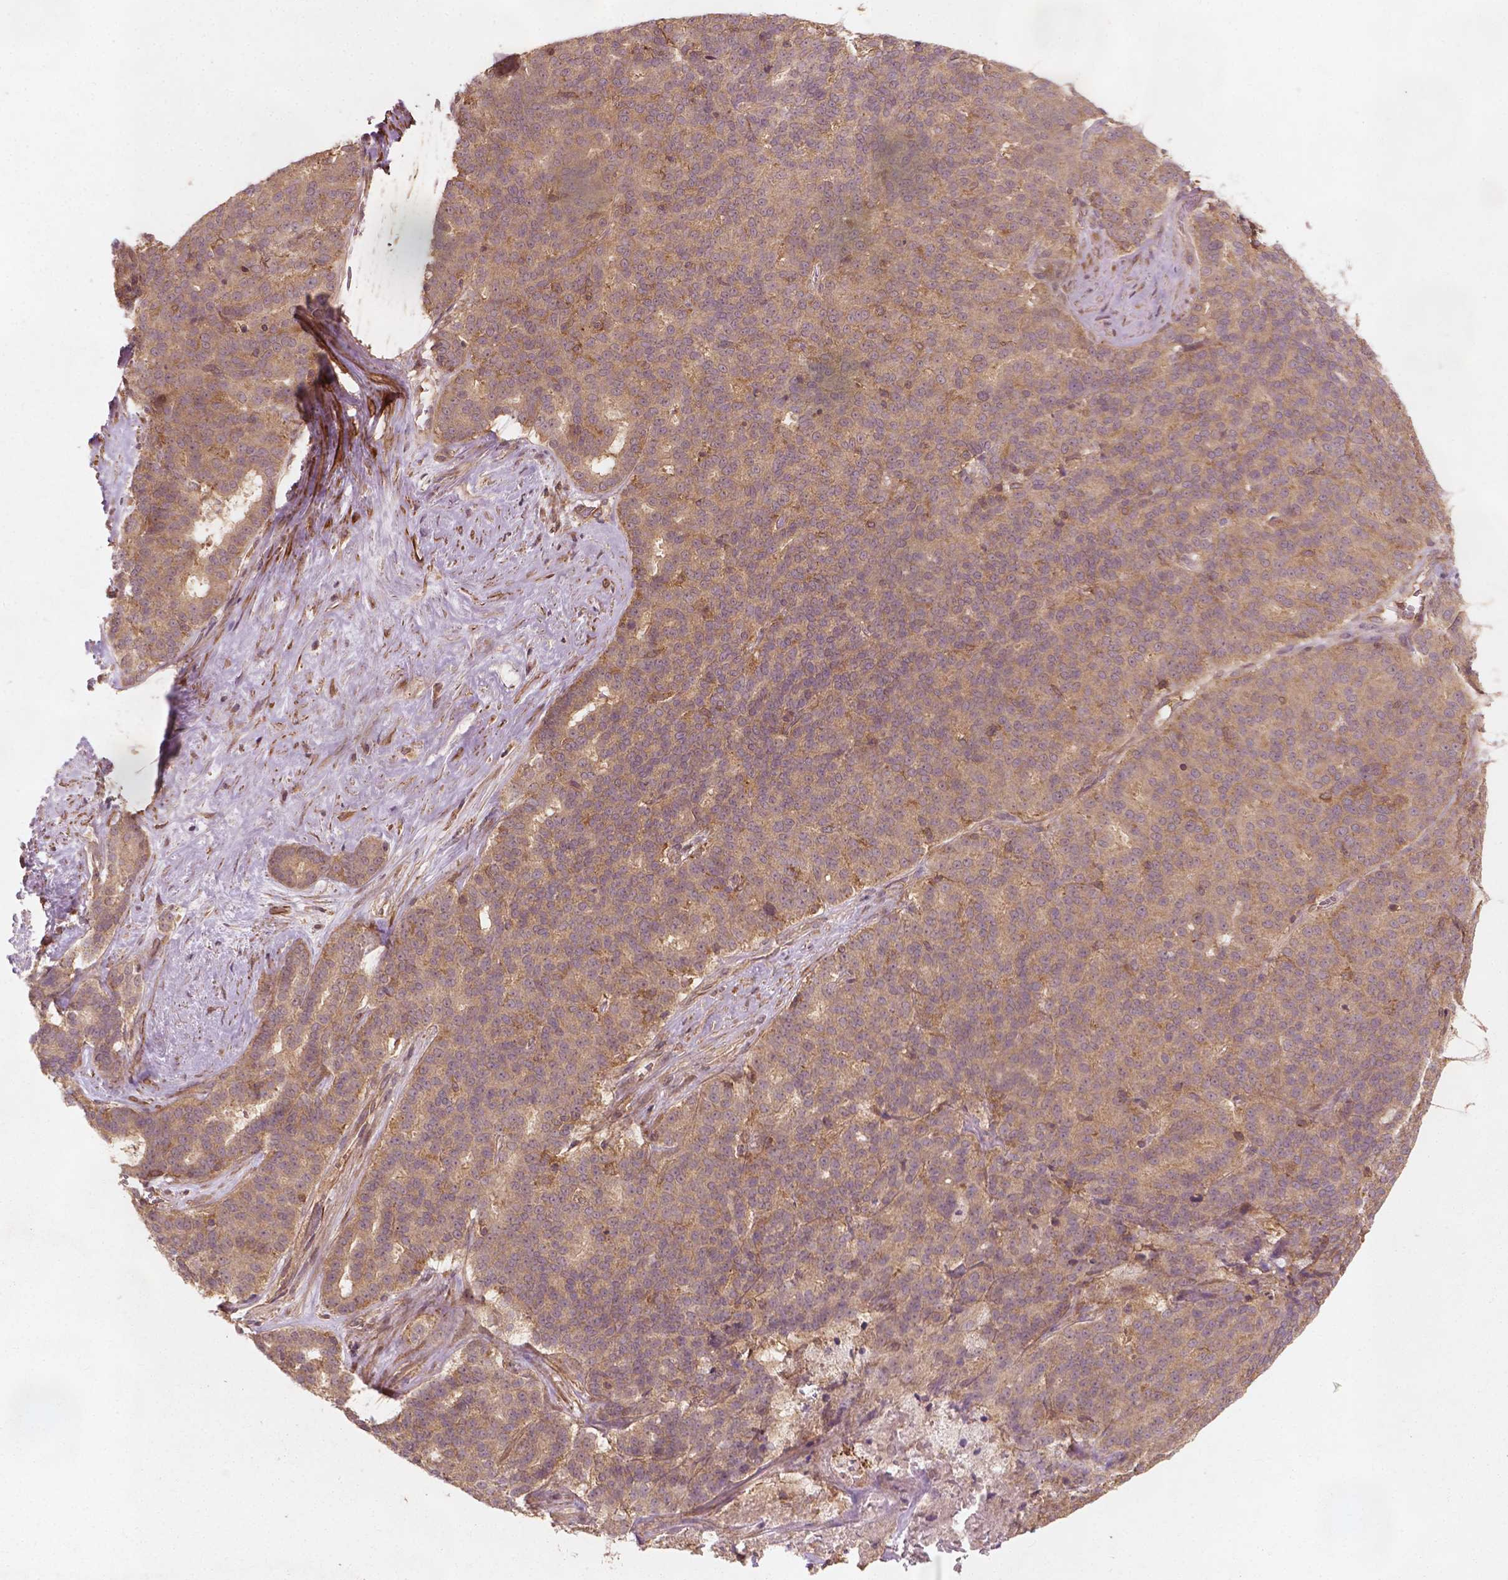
{"staining": {"intensity": "weak", "quantity": ">75%", "location": "cytoplasmic/membranous"}, "tissue": "liver cancer", "cell_type": "Tumor cells", "image_type": "cancer", "snomed": [{"axis": "morphology", "description": "Cholangiocarcinoma"}, {"axis": "topography", "description": "Liver"}], "caption": "Brown immunohistochemical staining in liver cholangiocarcinoma displays weak cytoplasmic/membranous expression in approximately >75% of tumor cells.", "gene": "CYFIP2", "patient": {"sex": "female", "age": 47}}